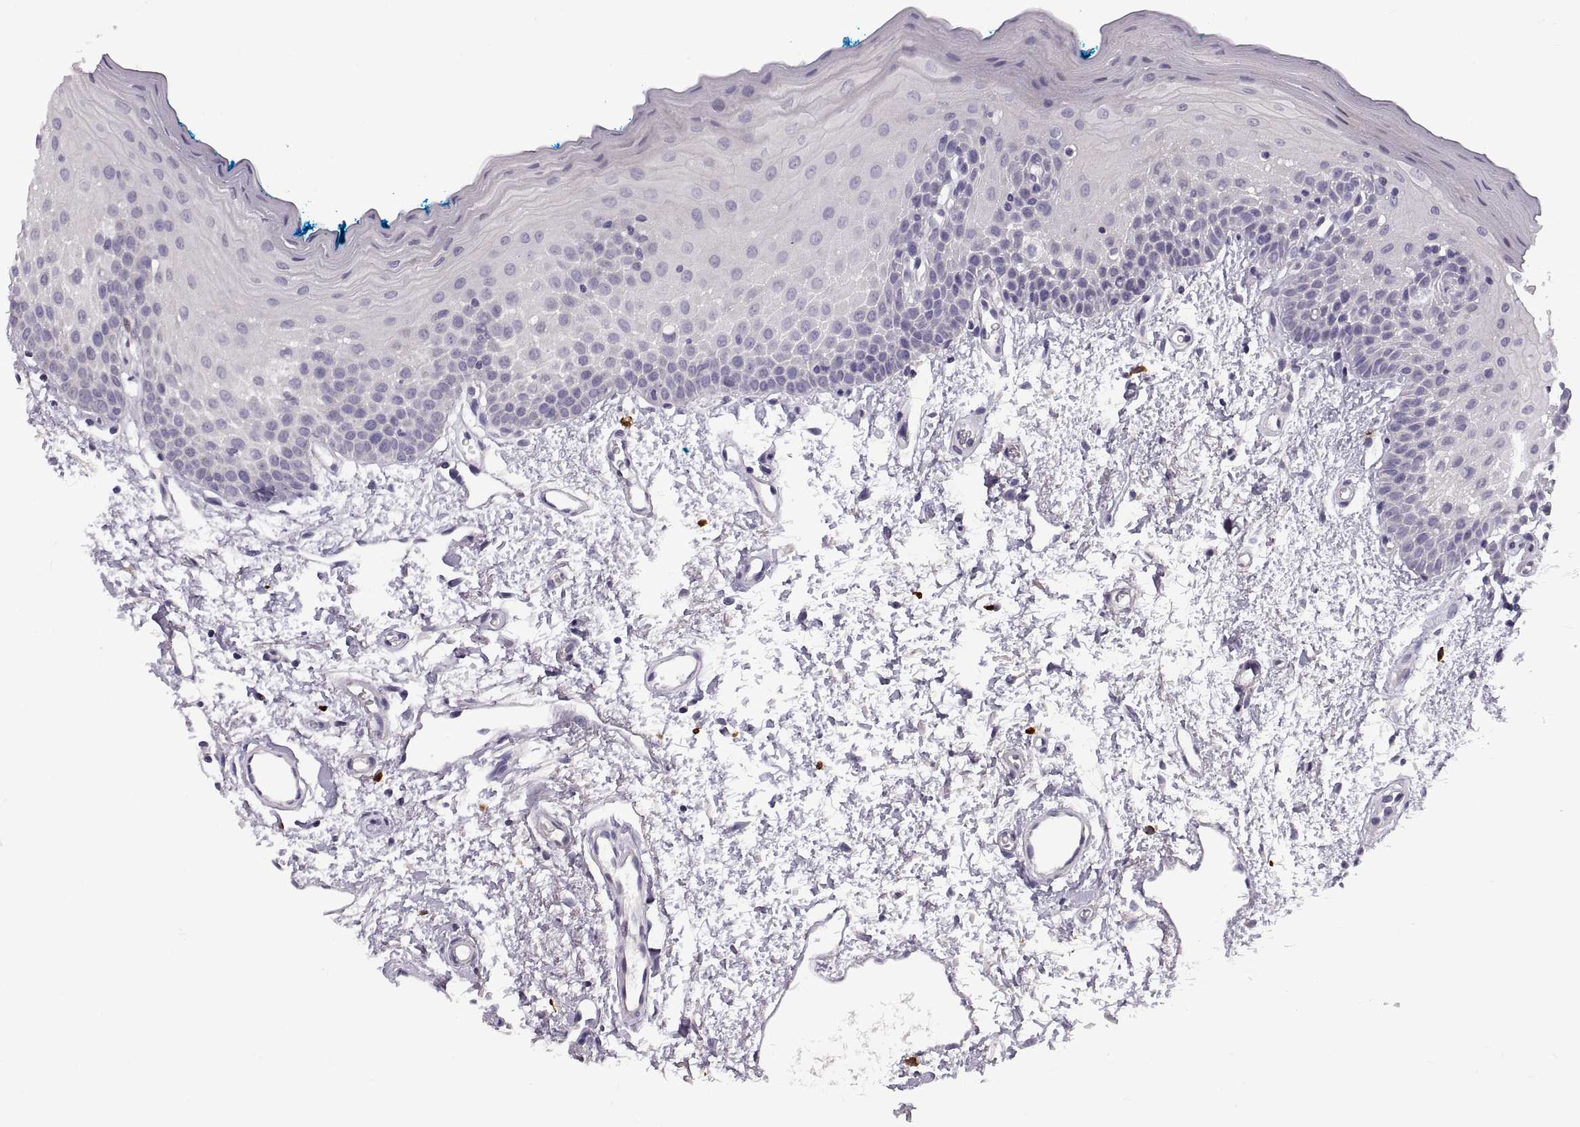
{"staining": {"intensity": "negative", "quantity": "none", "location": "none"}, "tissue": "oral mucosa", "cell_type": "Squamous epithelial cells", "image_type": "normal", "snomed": [{"axis": "morphology", "description": "Normal tissue, NOS"}, {"axis": "morphology", "description": "Squamous cell carcinoma, NOS"}, {"axis": "topography", "description": "Oral tissue"}, {"axis": "topography", "description": "Head-Neck"}], "caption": "An immunohistochemistry micrograph of benign oral mucosa is shown. There is no staining in squamous epithelial cells of oral mucosa. (Brightfield microscopy of DAB (3,3'-diaminobenzidine) immunohistochemistry (IHC) at high magnification).", "gene": "WFDC8", "patient": {"sex": "female", "age": 75}}